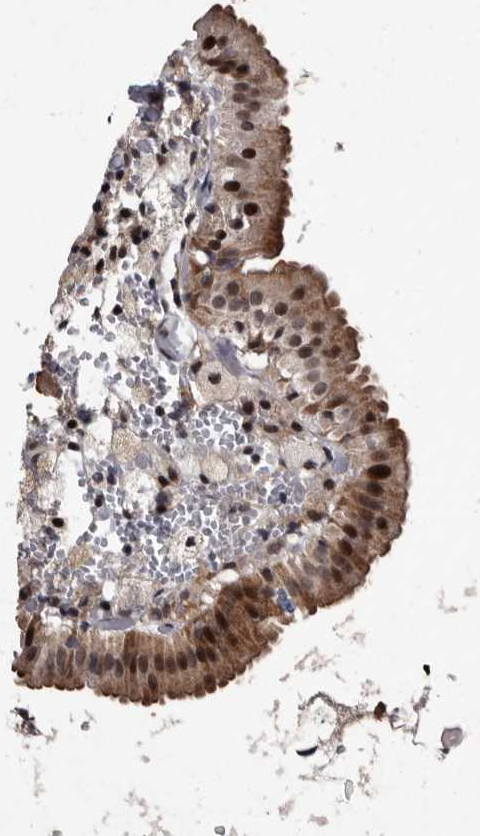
{"staining": {"intensity": "moderate", "quantity": ">75%", "location": "cytoplasmic/membranous,nuclear"}, "tissue": "gallbladder", "cell_type": "Glandular cells", "image_type": "normal", "snomed": [{"axis": "morphology", "description": "Normal tissue, NOS"}, {"axis": "topography", "description": "Gallbladder"}], "caption": "This photomicrograph demonstrates immunohistochemistry (IHC) staining of normal human gallbladder, with medium moderate cytoplasmic/membranous,nuclear staining in about >75% of glandular cells.", "gene": "TNKS", "patient": {"sex": "male", "age": 54}}